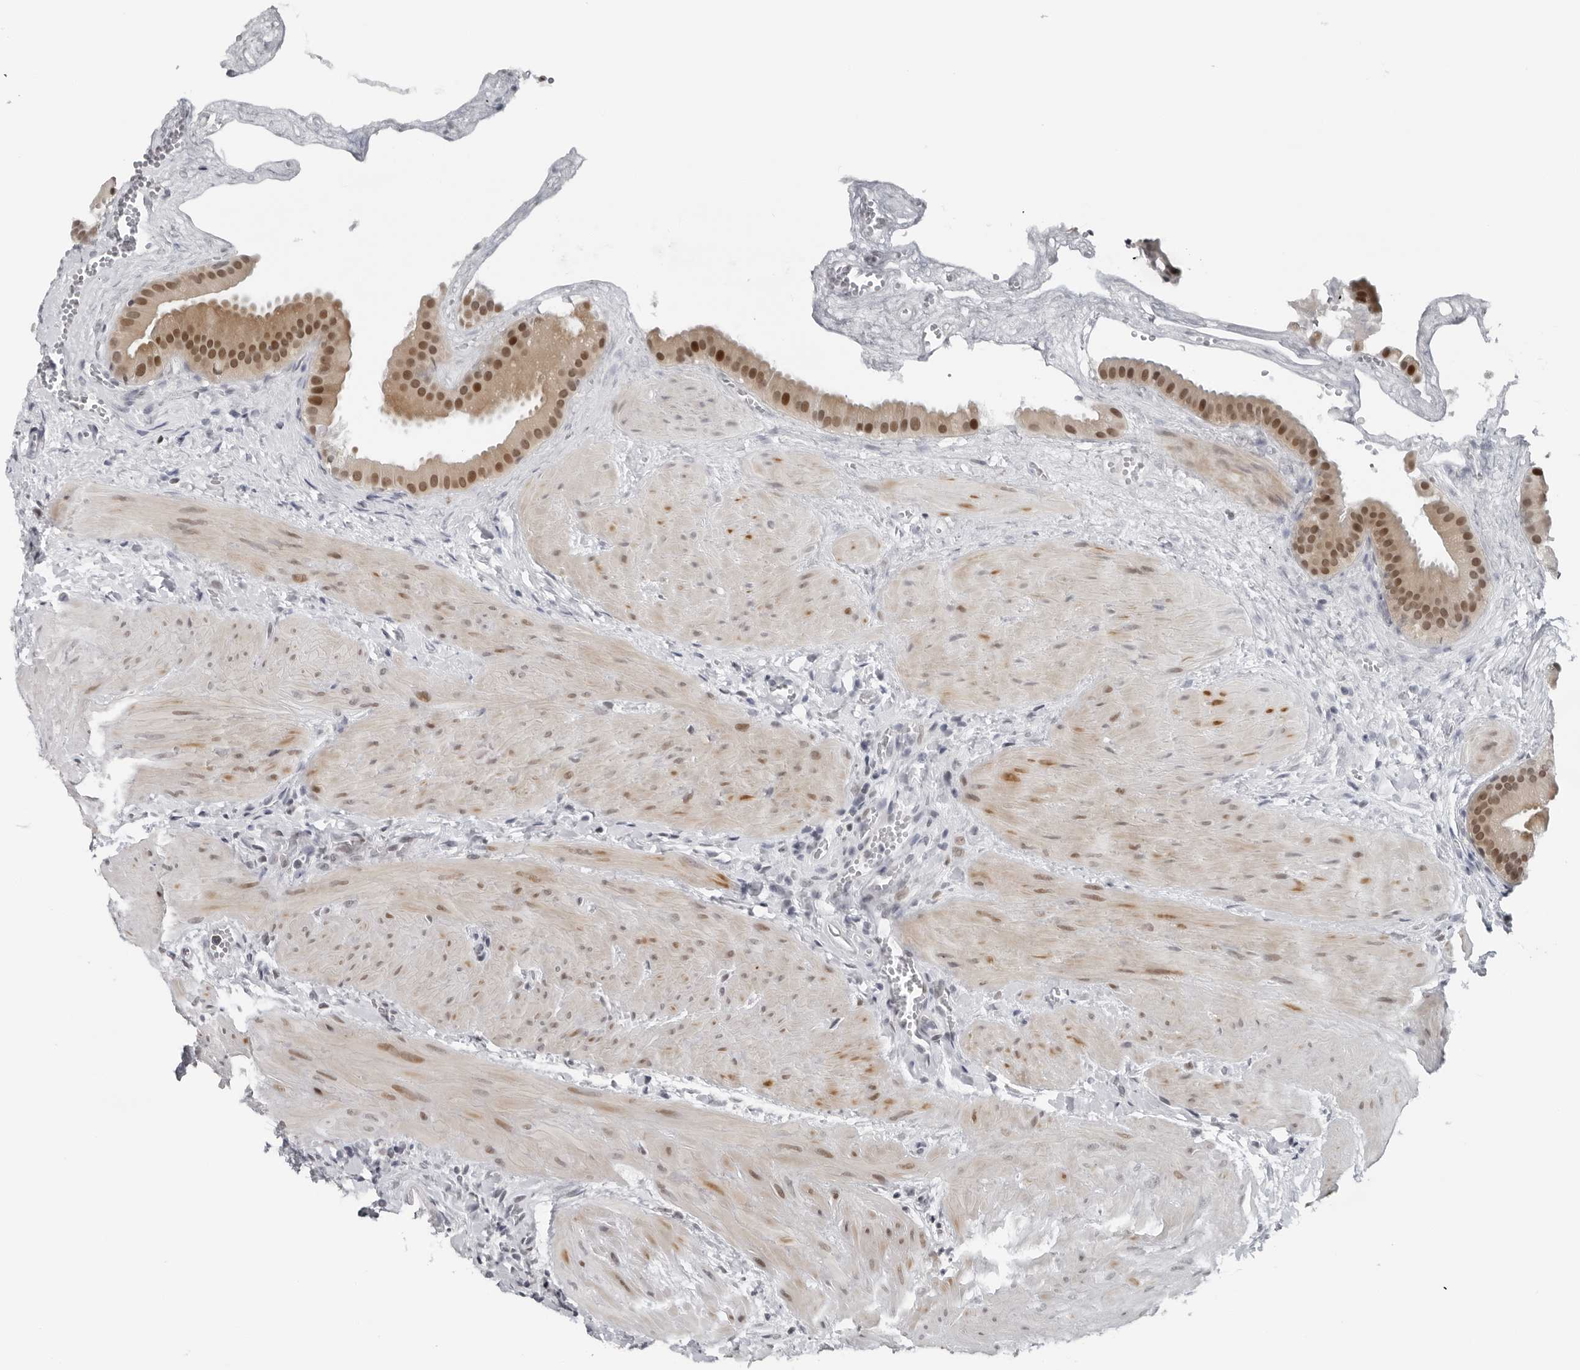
{"staining": {"intensity": "moderate", "quantity": ">75%", "location": "nuclear"}, "tissue": "gallbladder", "cell_type": "Glandular cells", "image_type": "normal", "snomed": [{"axis": "morphology", "description": "Normal tissue, NOS"}, {"axis": "topography", "description": "Gallbladder"}], "caption": "Protein analysis of unremarkable gallbladder demonstrates moderate nuclear expression in approximately >75% of glandular cells. (IHC, brightfield microscopy, high magnification).", "gene": "PPP1R42", "patient": {"sex": "male", "age": 55}}